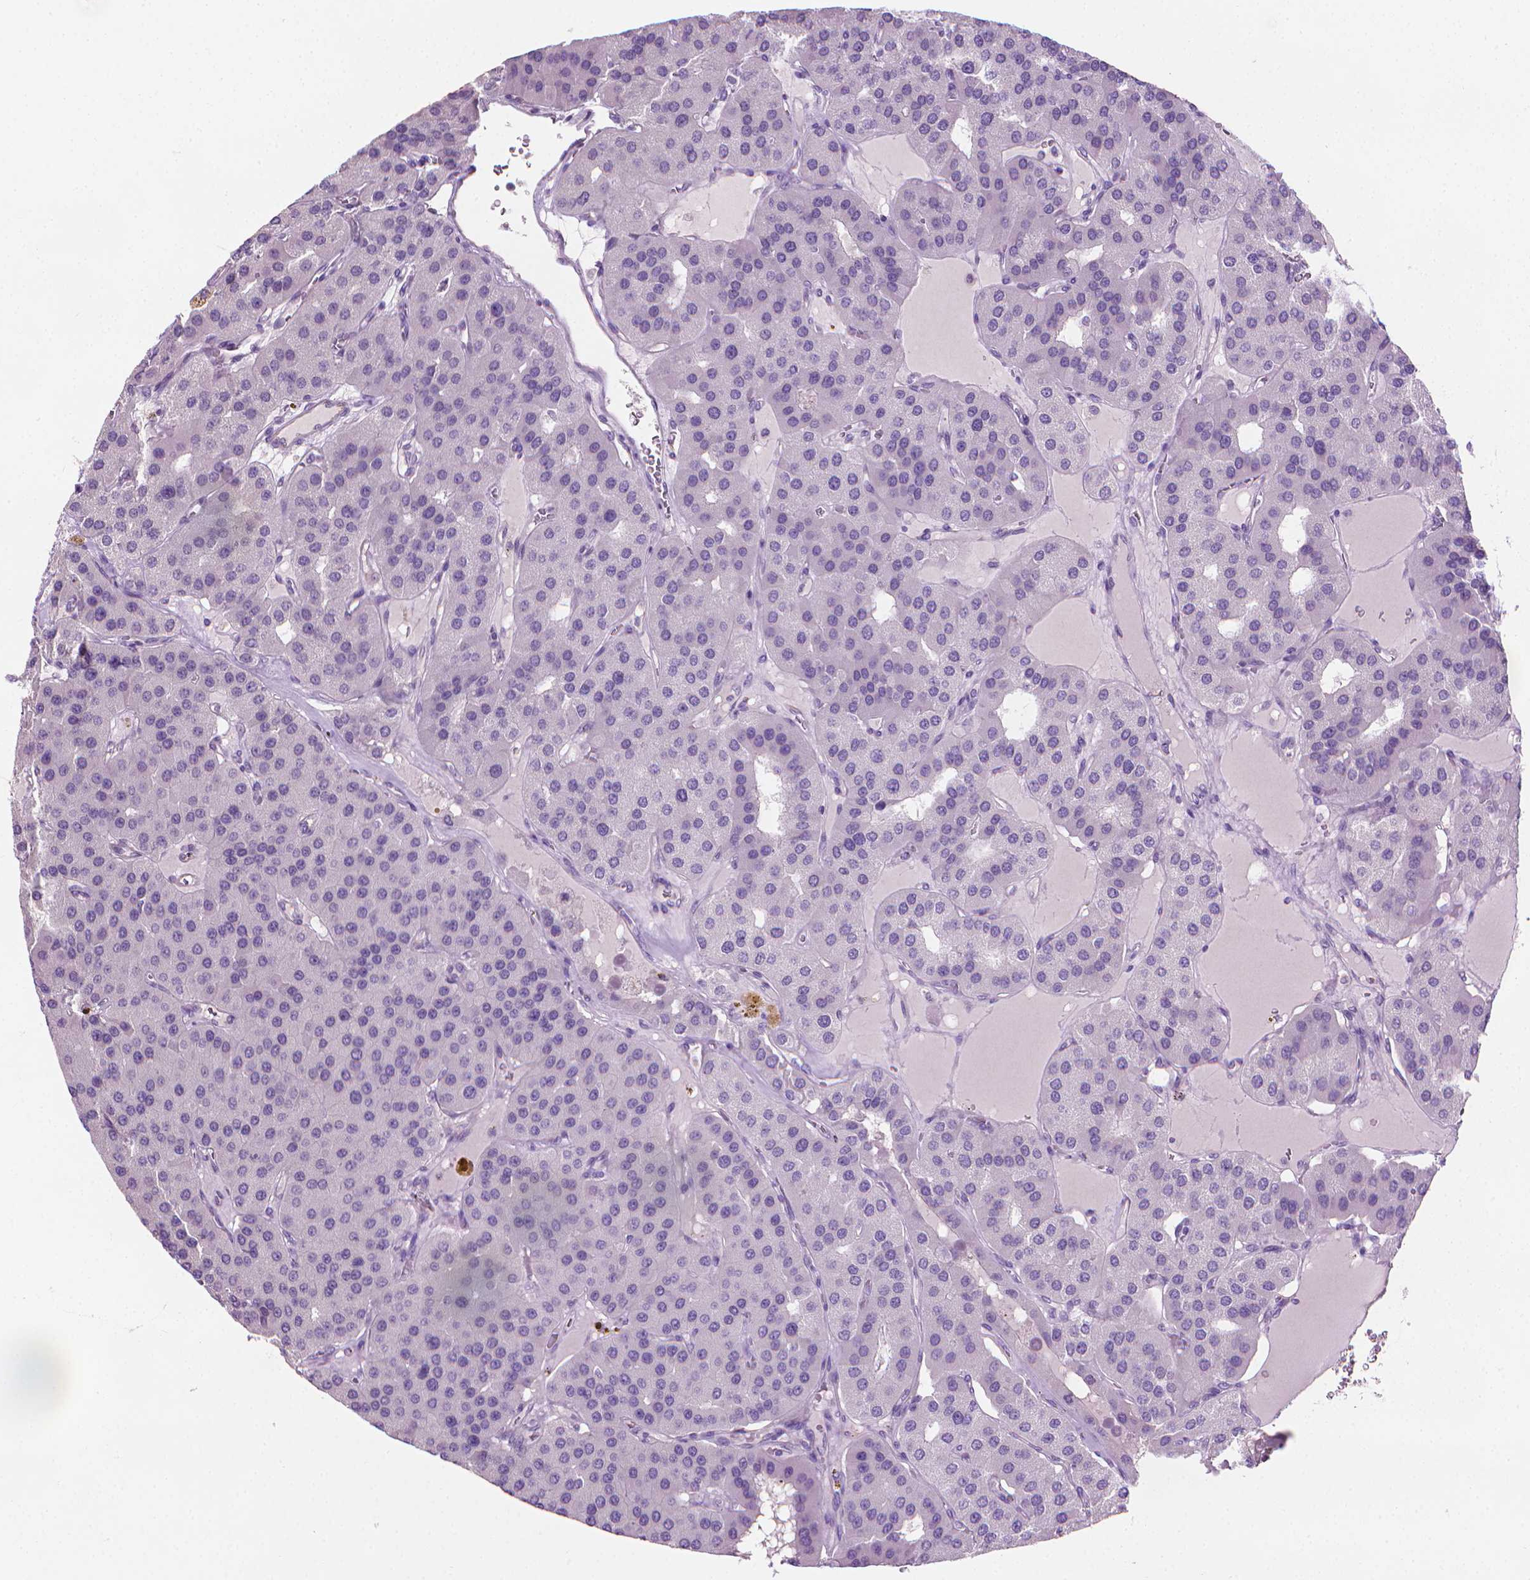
{"staining": {"intensity": "negative", "quantity": "none", "location": "none"}, "tissue": "parathyroid gland", "cell_type": "Glandular cells", "image_type": "normal", "snomed": [{"axis": "morphology", "description": "Normal tissue, NOS"}, {"axis": "morphology", "description": "Adenoma, NOS"}, {"axis": "topography", "description": "Parathyroid gland"}], "caption": "High power microscopy histopathology image of an IHC image of normal parathyroid gland, revealing no significant positivity in glandular cells.", "gene": "KRT73", "patient": {"sex": "female", "age": 86}}